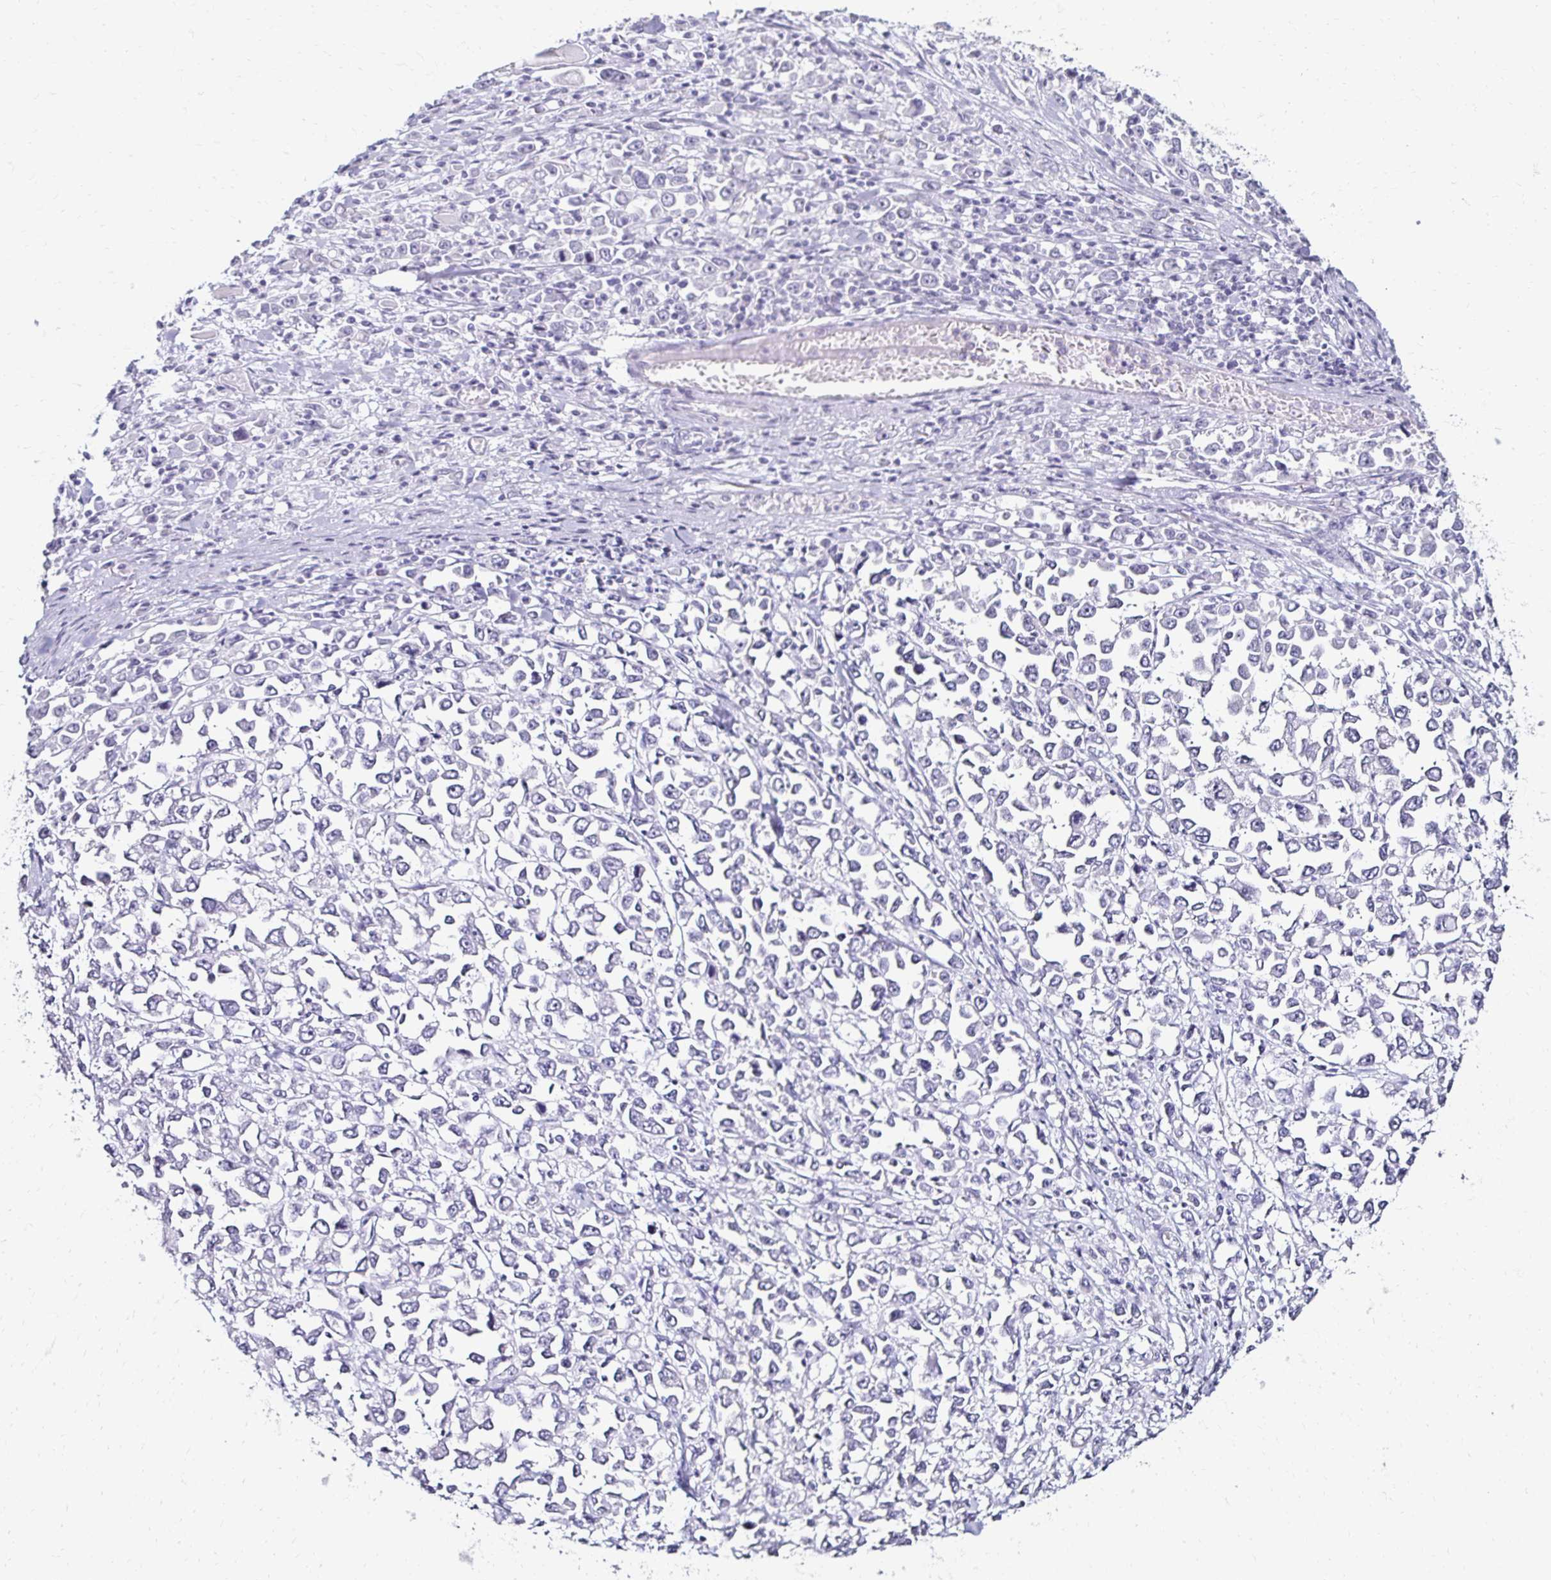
{"staining": {"intensity": "negative", "quantity": "none", "location": "none"}, "tissue": "stomach cancer", "cell_type": "Tumor cells", "image_type": "cancer", "snomed": [{"axis": "morphology", "description": "Adenocarcinoma, NOS"}, {"axis": "topography", "description": "Stomach, upper"}], "caption": "There is no significant positivity in tumor cells of stomach cancer.", "gene": "TOMM34", "patient": {"sex": "male", "age": 70}}